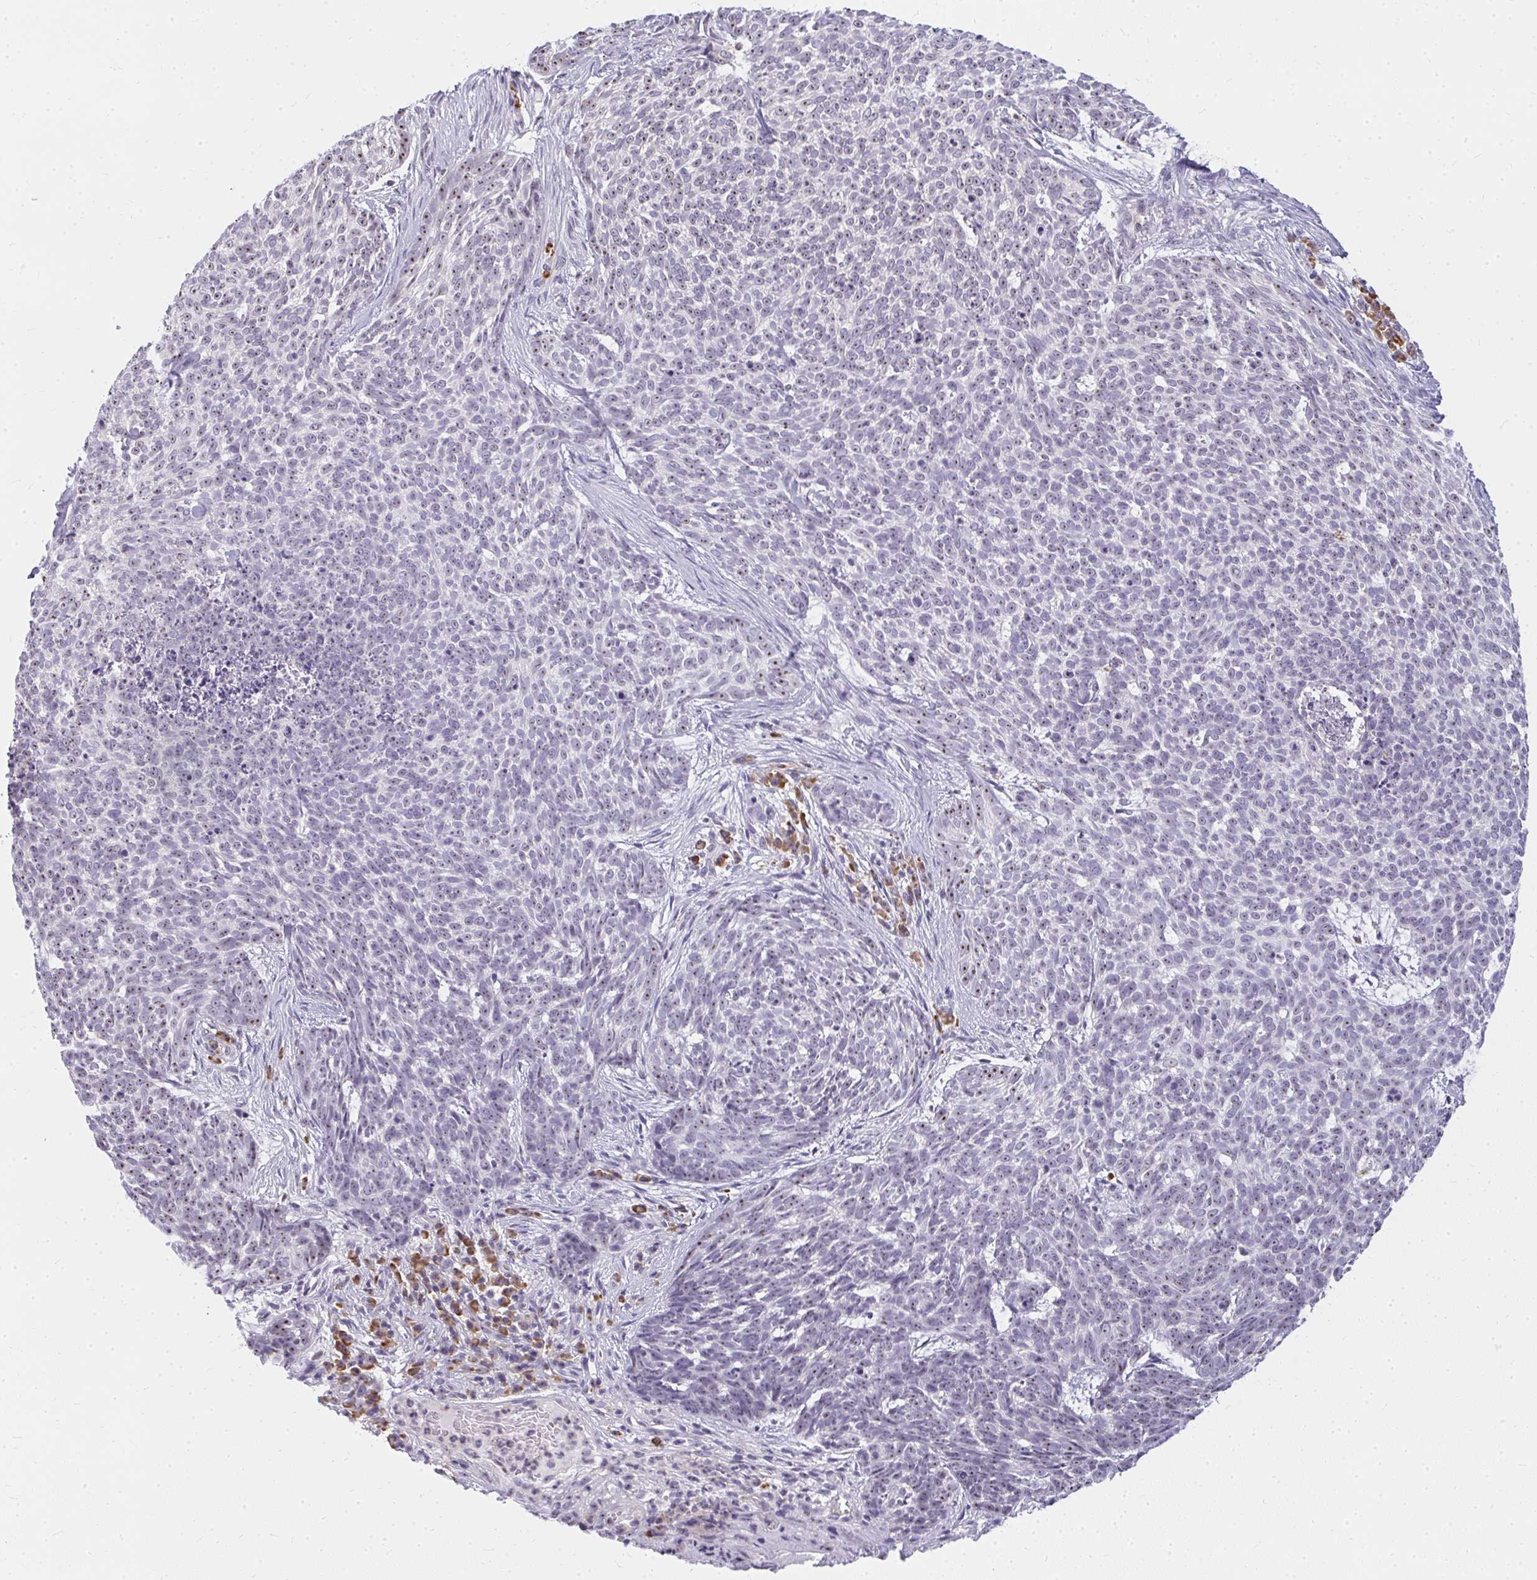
{"staining": {"intensity": "moderate", "quantity": "<25%", "location": "nuclear"}, "tissue": "skin cancer", "cell_type": "Tumor cells", "image_type": "cancer", "snomed": [{"axis": "morphology", "description": "Basal cell carcinoma"}, {"axis": "topography", "description": "Skin"}], "caption": "Skin cancer (basal cell carcinoma) stained with DAB (3,3'-diaminobenzidine) immunohistochemistry displays low levels of moderate nuclear positivity in about <25% of tumor cells.", "gene": "FAM9A", "patient": {"sex": "female", "age": 93}}